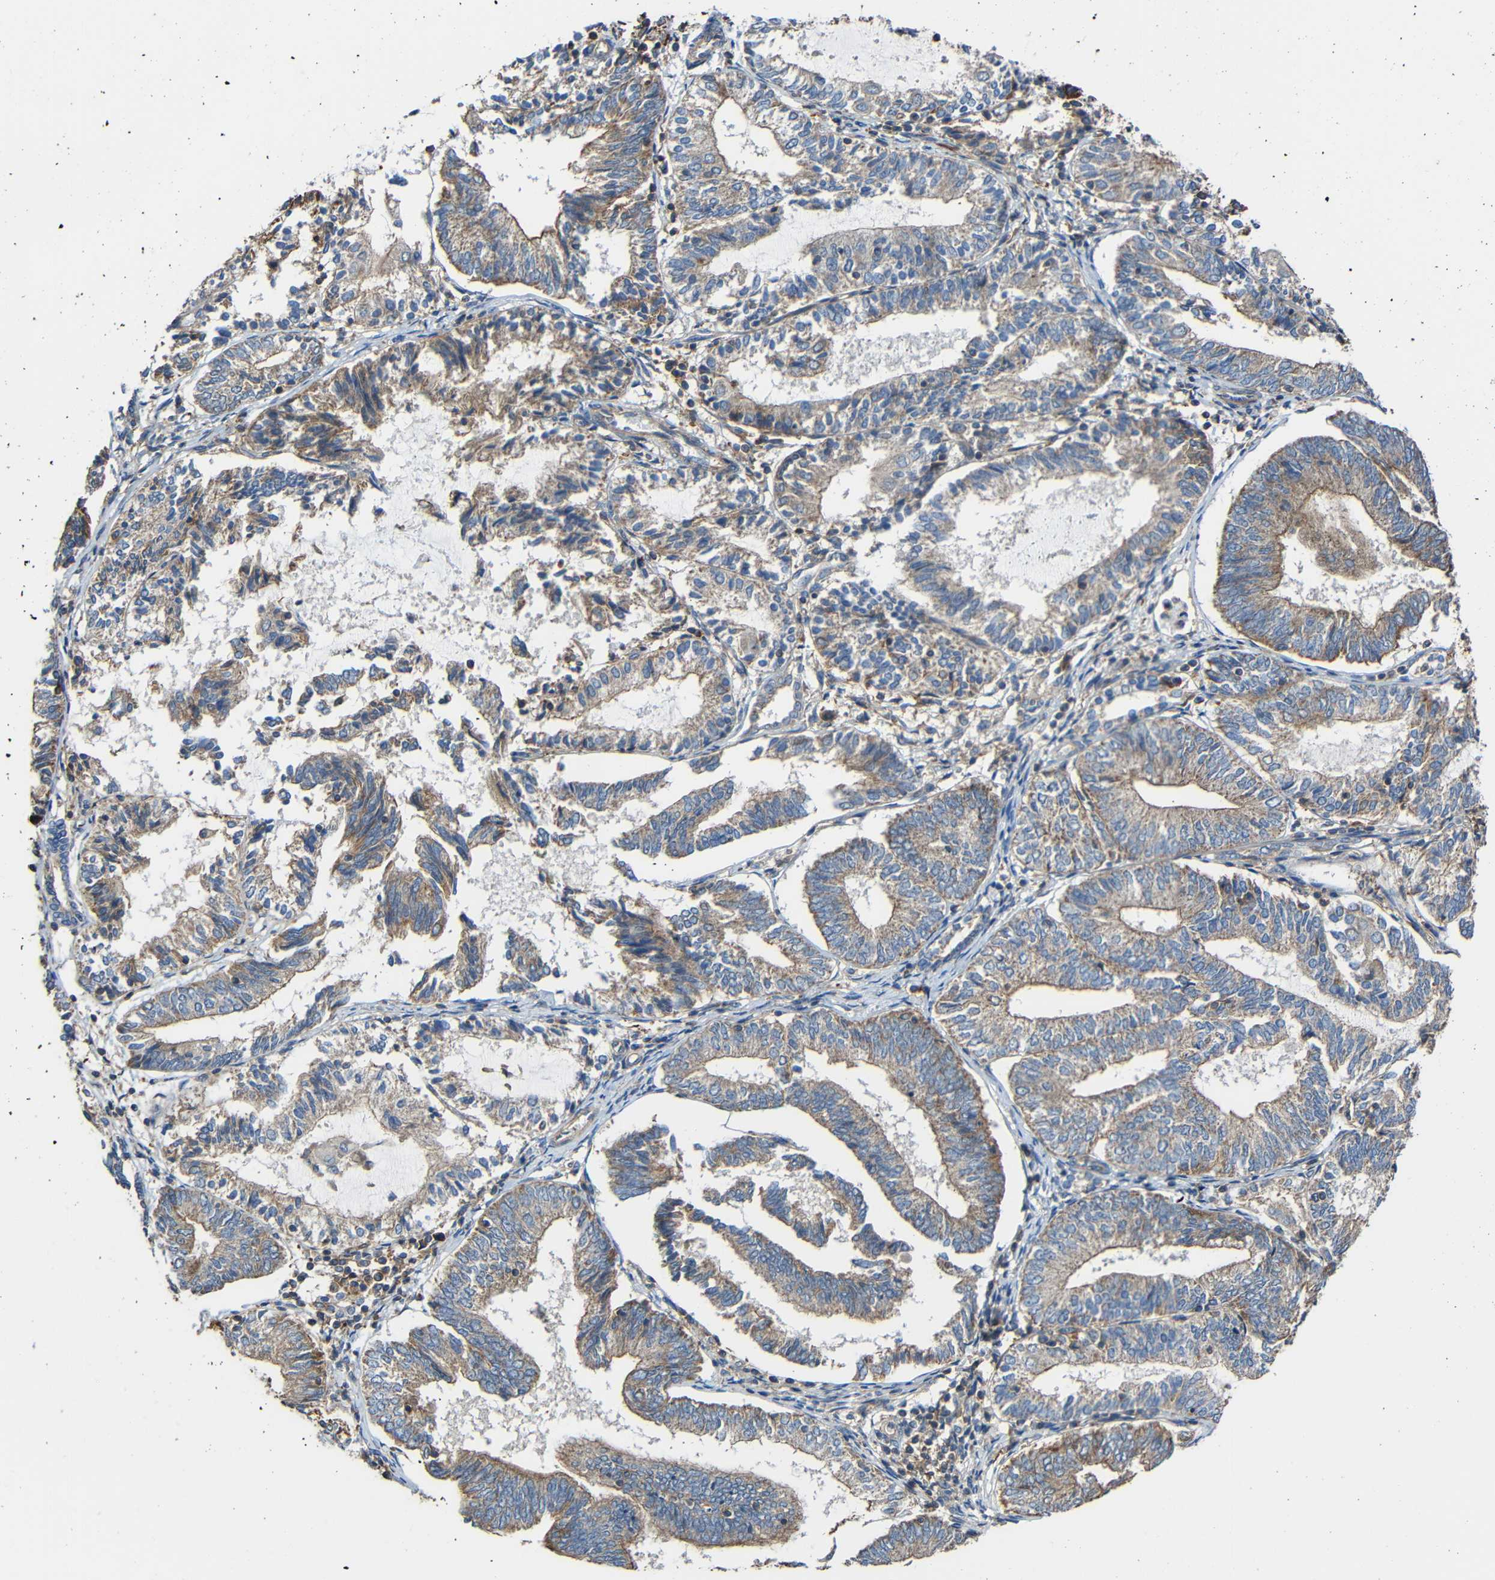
{"staining": {"intensity": "weak", "quantity": "25%-75%", "location": "cytoplasmic/membranous"}, "tissue": "endometrial cancer", "cell_type": "Tumor cells", "image_type": "cancer", "snomed": [{"axis": "morphology", "description": "Adenocarcinoma, NOS"}, {"axis": "topography", "description": "Endometrium"}], "caption": "A low amount of weak cytoplasmic/membranous staining is seen in about 25%-75% of tumor cells in endometrial cancer tissue.", "gene": "RHOT2", "patient": {"sex": "female", "age": 81}}